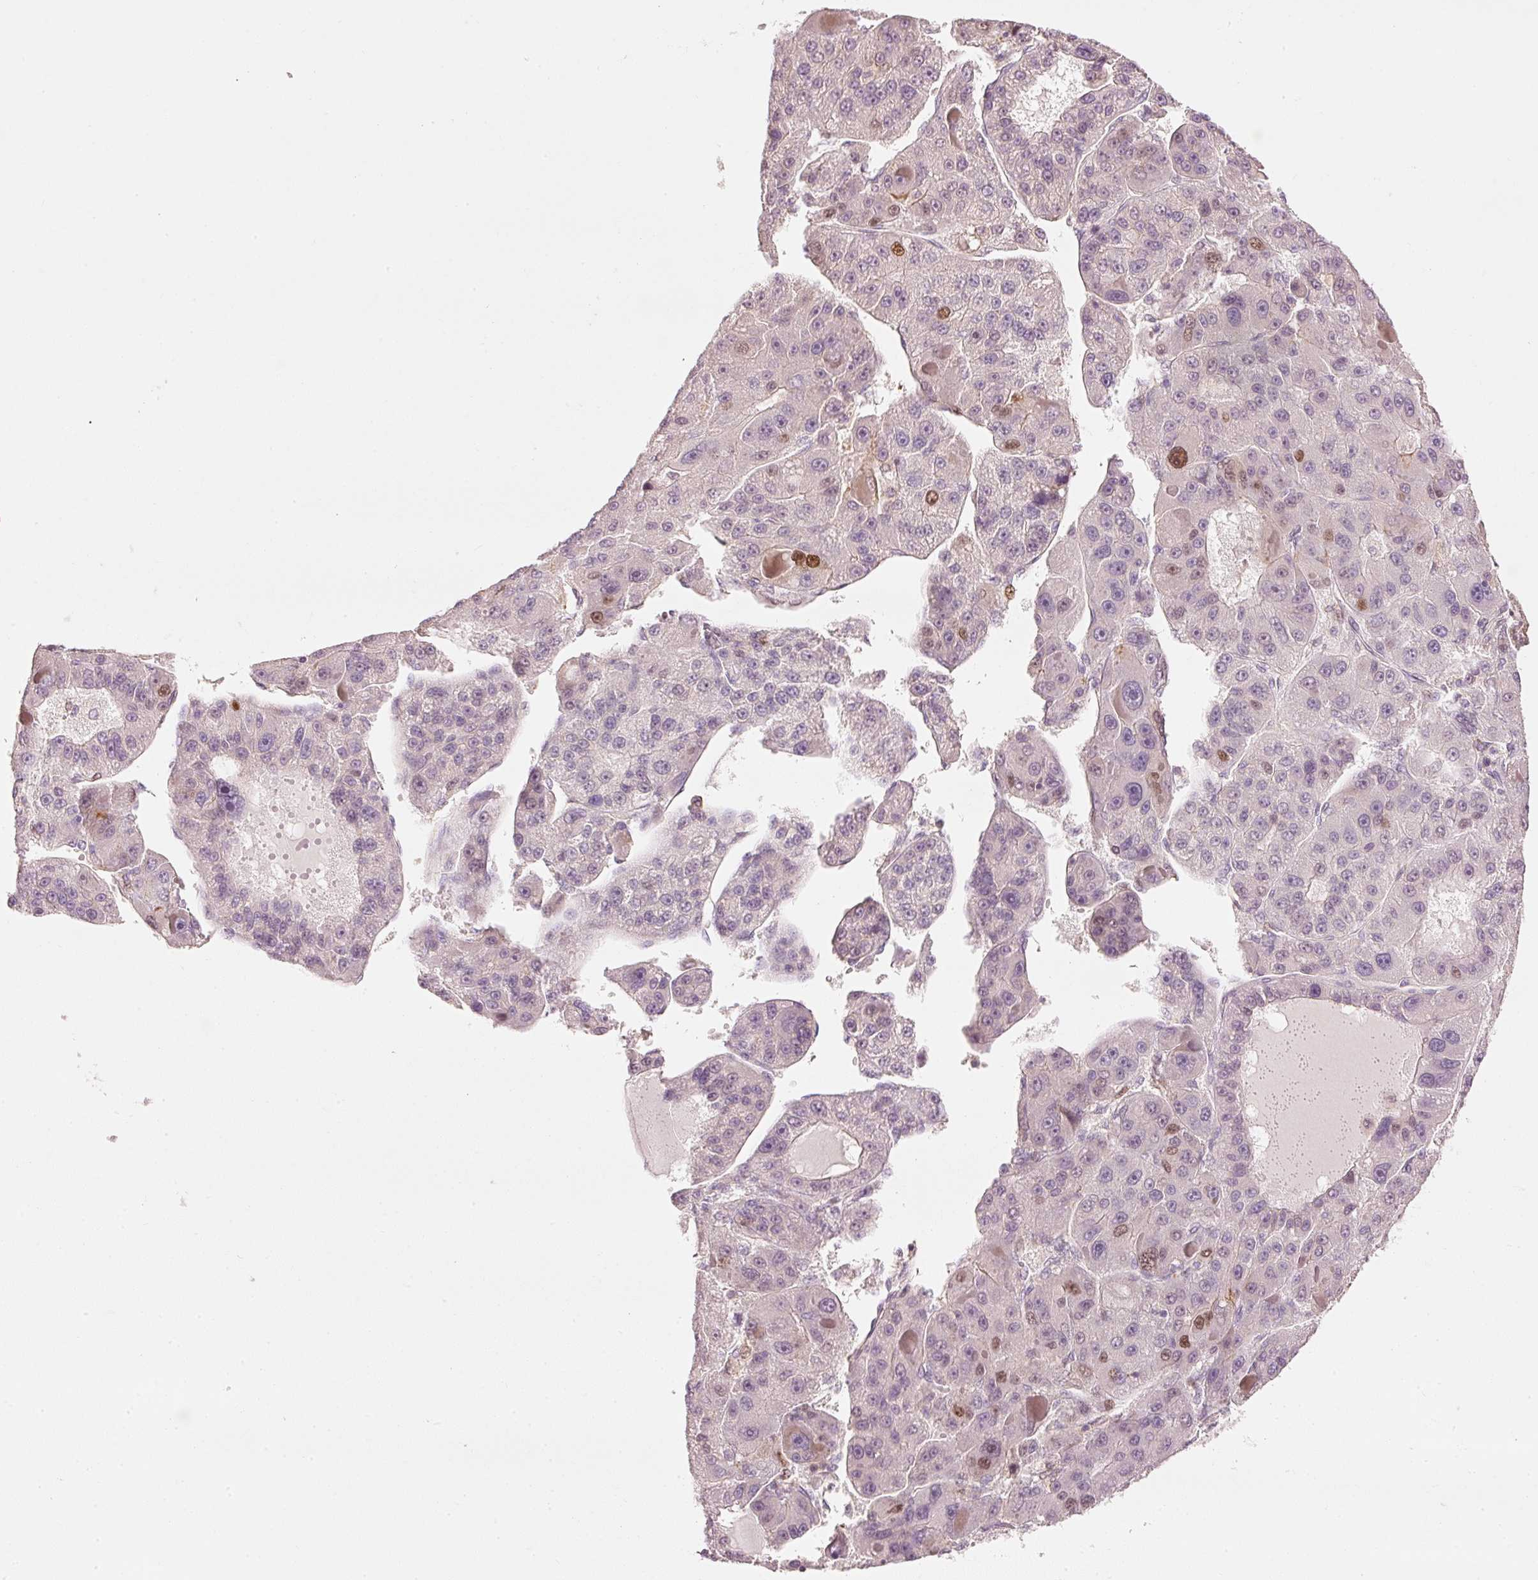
{"staining": {"intensity": "moderate", "quantity": "<25%", "location": "nuclear"}, "tissue": "liver cancer", "cell_type": "Tumor cells", "image_type": "cancer", "snomed": [{"axis": "morphology", "description": "Carcinoma, Hepatocellular, NOS"}, {"axis": "topography", "description": "Liver"}], "caption": "This histopathology image exhibits liver cancer stained with IHC to label a protein in brown. The nuclear of tumor cells show moderate positivity for the protein. Nuclei are counter-stained blue.", "gene": "TREX2", "patient": {"sex": "male", "age": 76}}